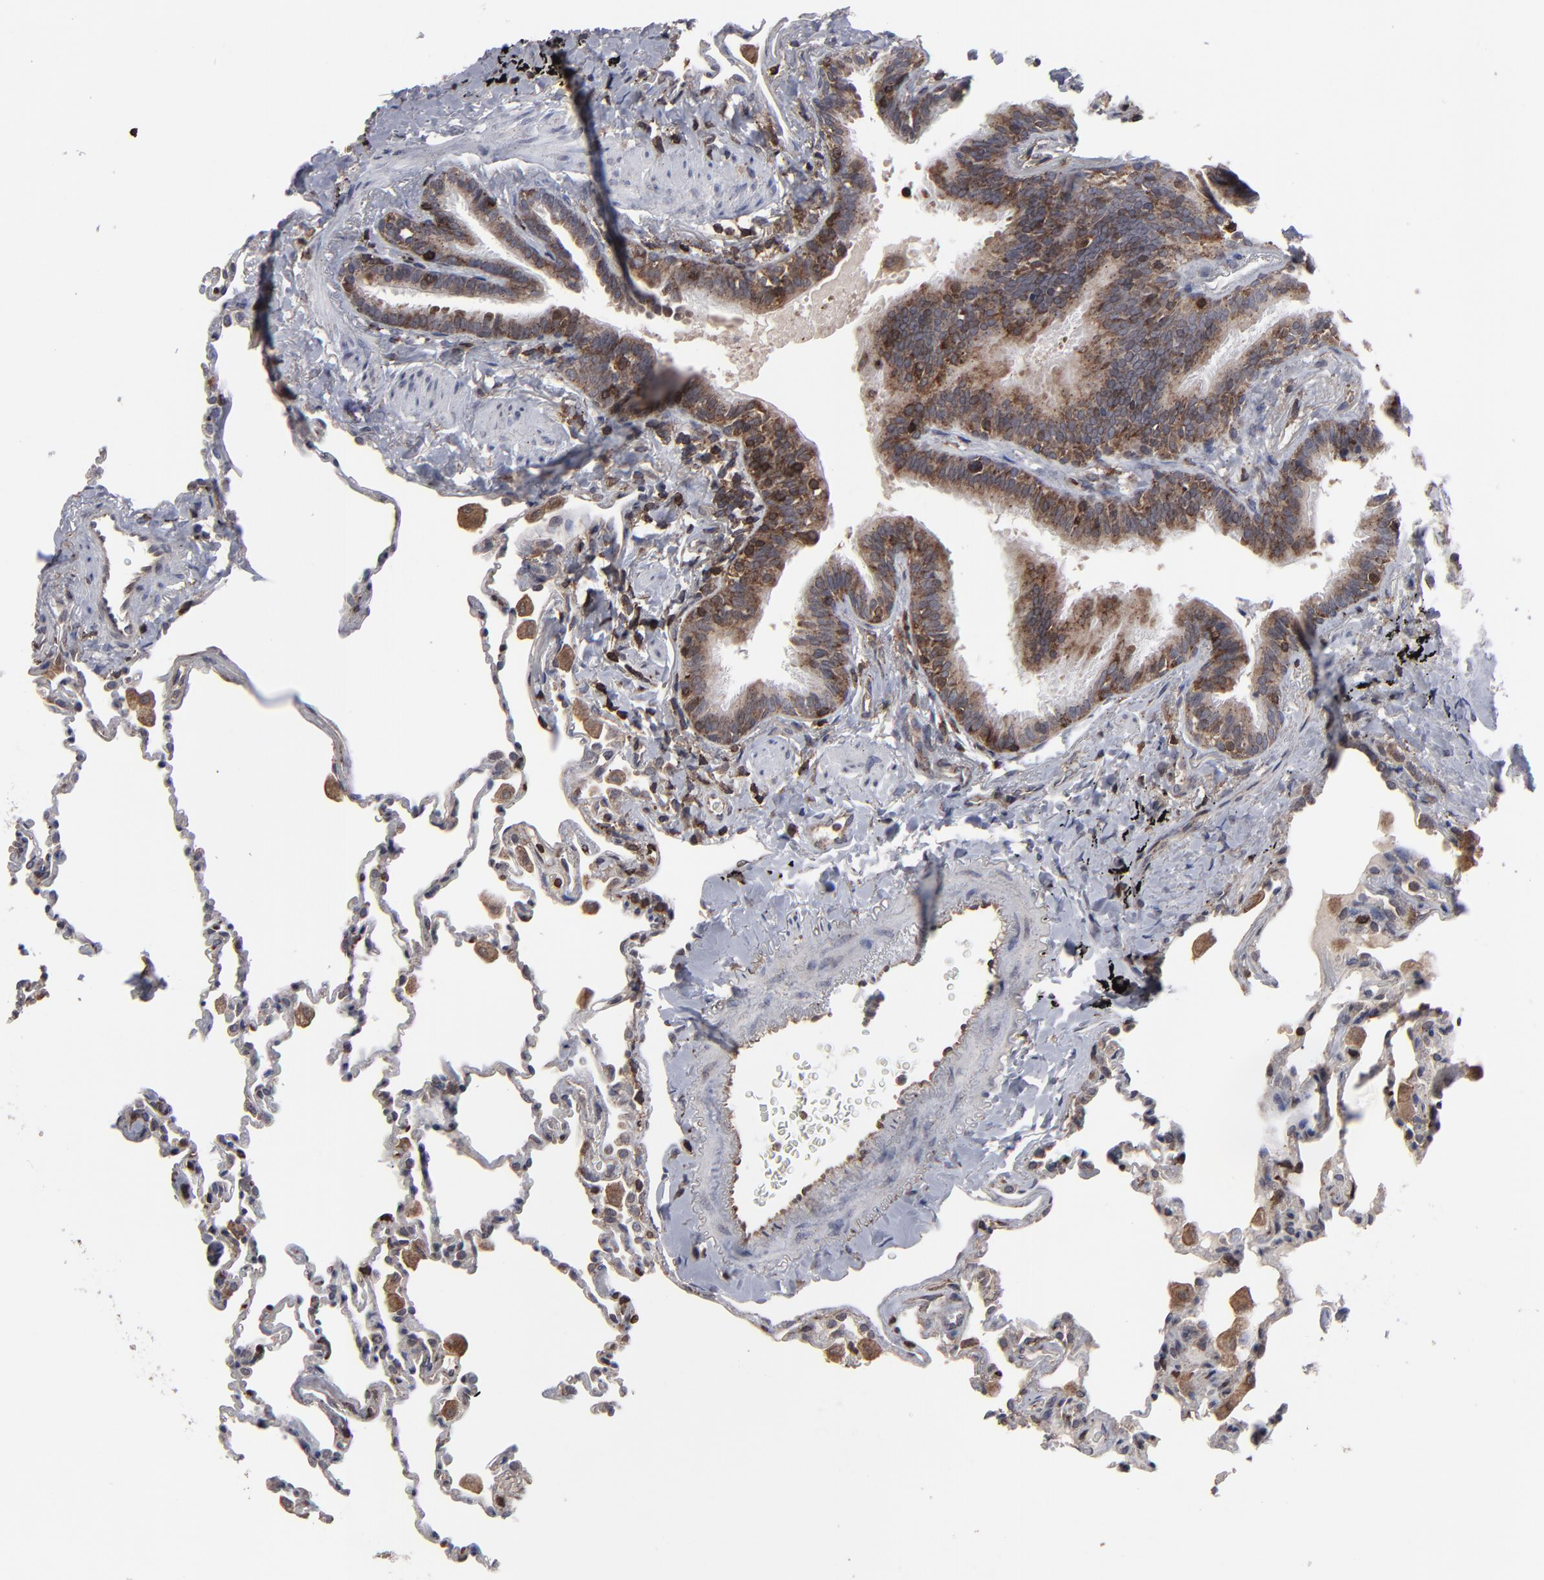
{"staining": {"intensity": "weak", "quantity": ">75%", "location": "cytoplasmic/membranous"}, "tissue": "lung", "cell_type": "Alveolar cells", "image_type": "normal", "snomed": [{"axis": "morphology", "description": "Normal tissue, NOS"}, {"axis": "topography", "description": "Lung"}], "caption": "This image demonstrates IHC staining of benign lung, with low weak cytoplasmic/membranous positivity in approximately >75% of alveolar cells.", "gene": "KIAA2026", "patient": {"sex": "male", "age": 59}}